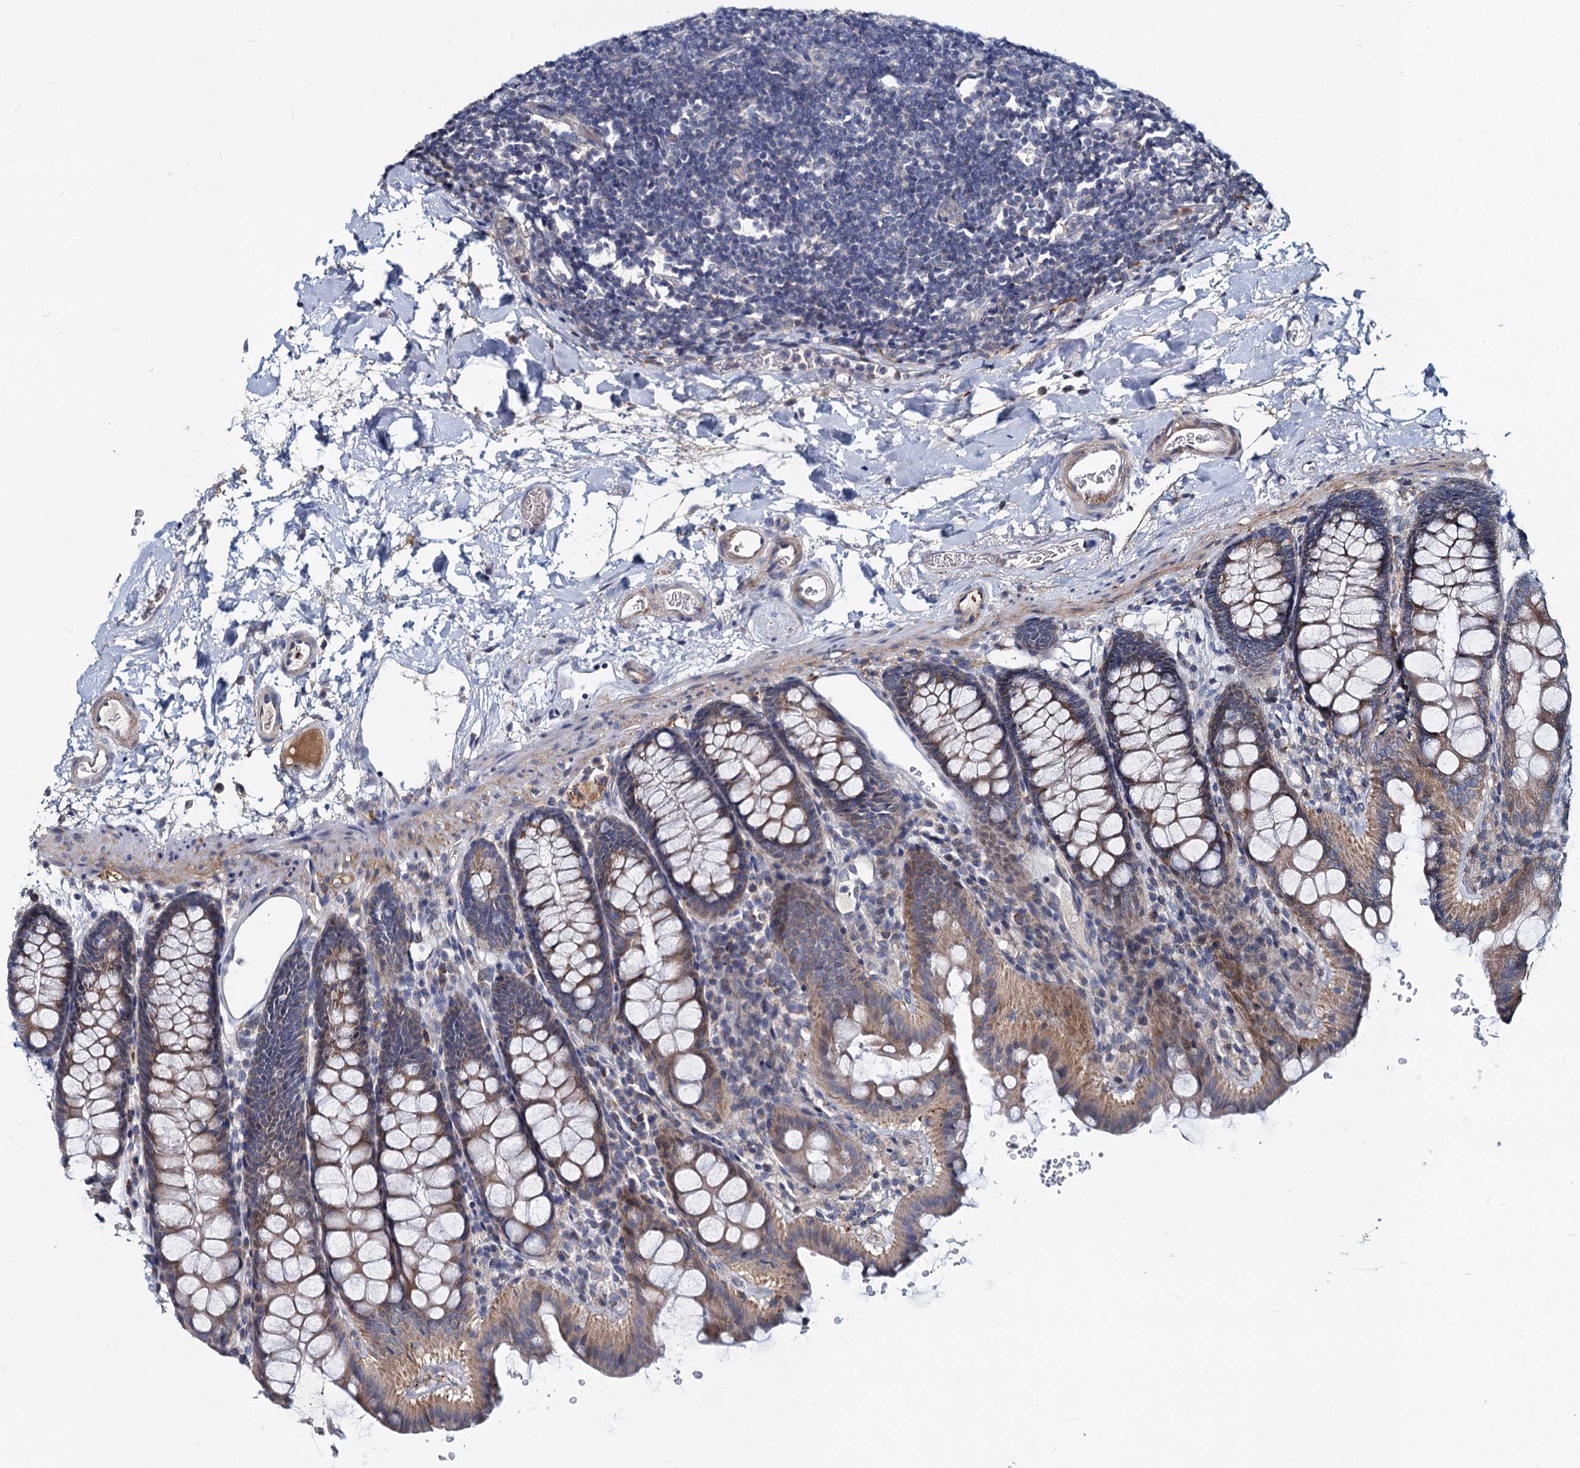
{"staining": {"intensity": "weak", "quantity": ">75%", "location": "cytoplasmic/membranous"}, "tissue": "colon", "cell_type": "Endothelial cells", "image_type": "normal", "snomed": [{"axis": "morphology", "description": "Normal tissue, NOS"}, {"axis": "topography", "description": "Colon"}], "caption": "Weak cytoplasmic/membranous protein expression is identified in approximately >75% of endothelial cells in colon. Nuclei are stained in blue.", "gene": "DCUN1D2", "patient": {"sex": "male", "age": 75}}